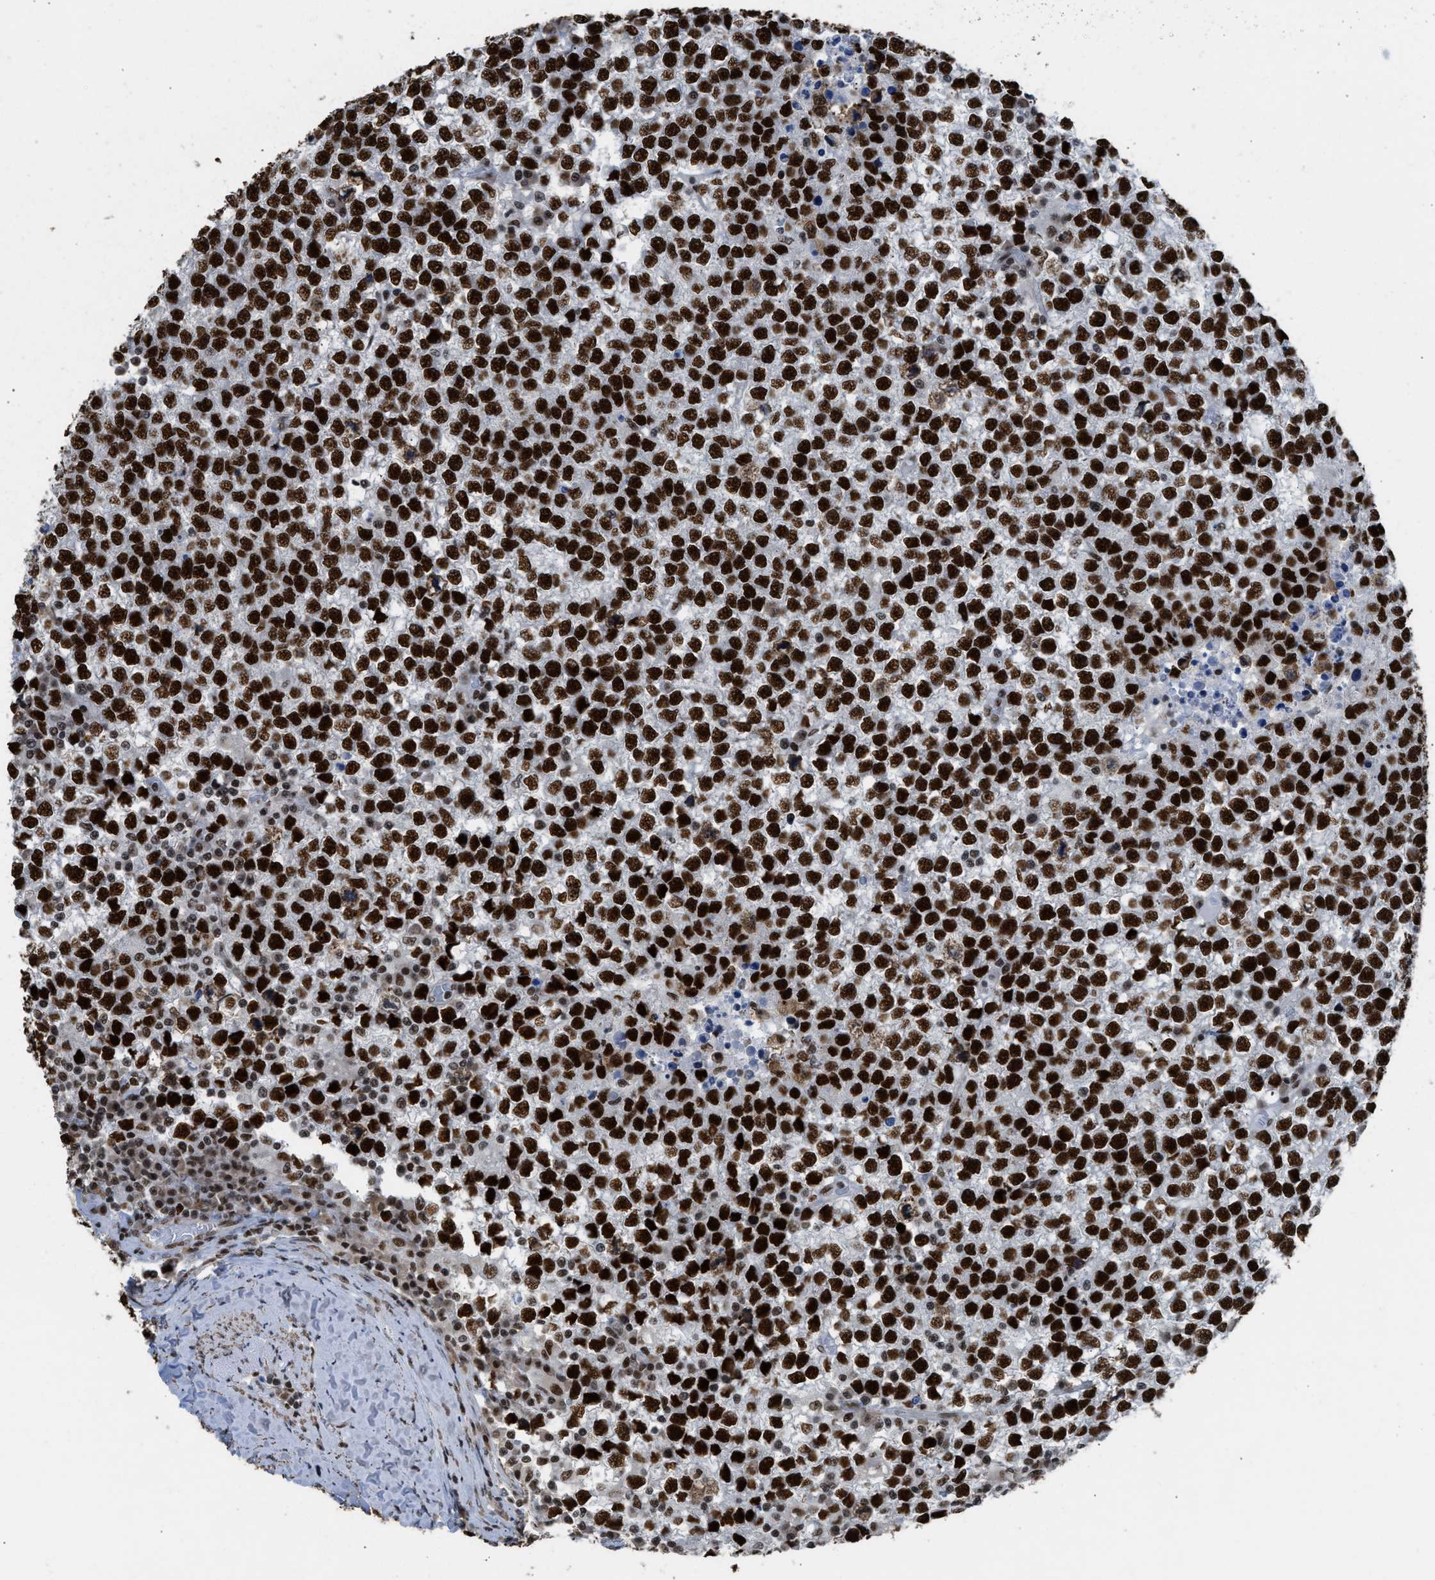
{"staining": {"intensity": "strong", "quantity": ">75%", "location": "nuclear"}, "tissue": "testis cancer", "cell_type": "Tumor cells", "image_type": "cancer", "snomed": [{"axis": "morphology", "description": "Seminoma, NOS"}, {"axis": "topography", "description": "Testis"}], "caption": "An image of seminoma (testis) stained for a protein reveals strong nuclear brown staining in tumor cells.", "gene": "SCAF4", "patient": {"sex": "male", "age": 65}}